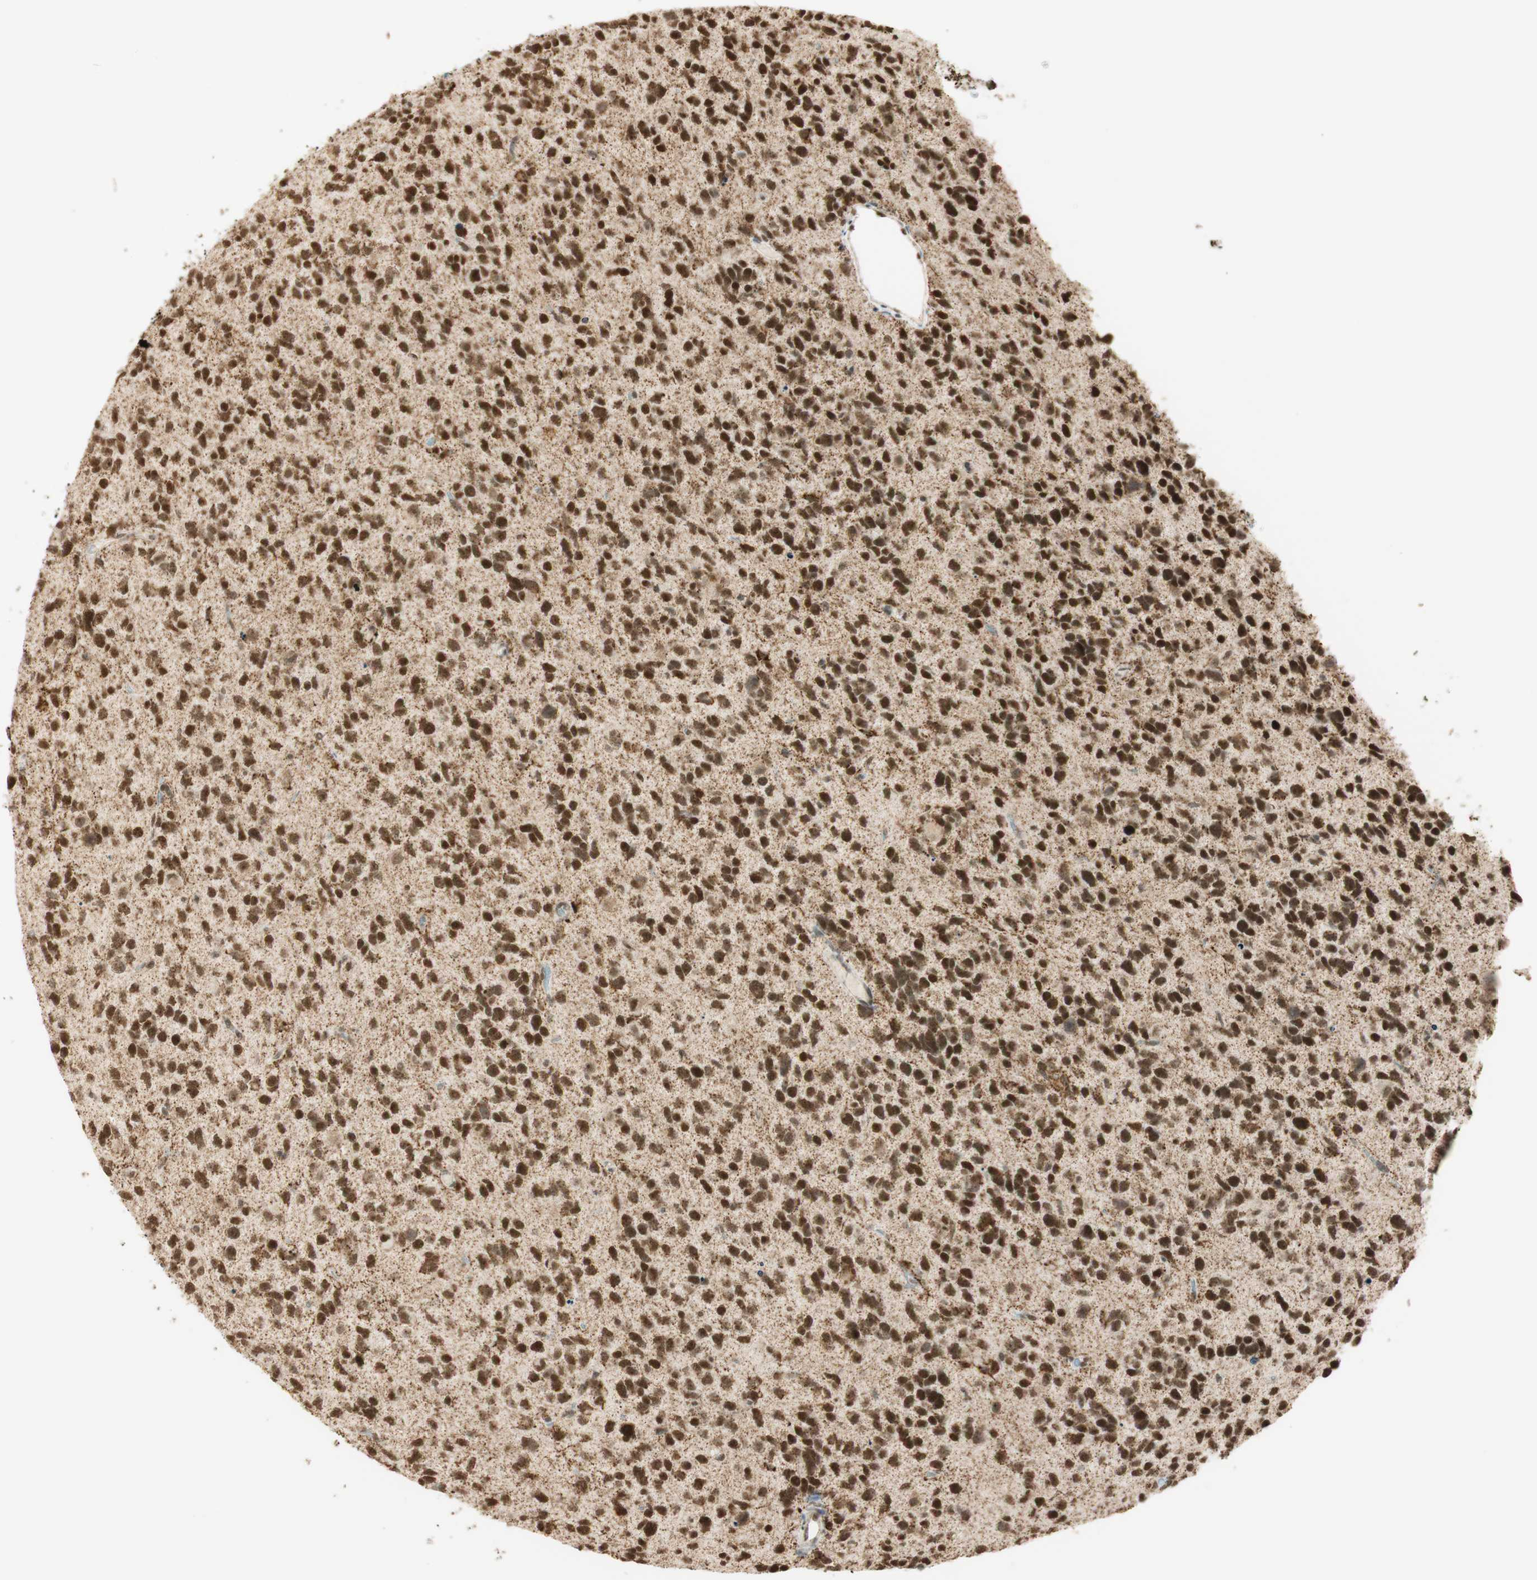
{"staining": {"intensity": "strong", "quantity": ">75%", "location": "nuclear"}, "tissue": "glioma", "cell_type": "Tumor cells", "image_type": "cancer", "snomed": [{"axis": "morphology", "description": "Glioma, malignant, High grade"}, {"axis": "topography", "description": "Brain"}], "caption": "Immunohistochemistry image of neoplastic tissue: human malignant glioma (high-grade) stained using immunohistochemistry (IHC) reveals high levels of strong protein expression localized specifically in the nuclear of tumor cells, appearing as a nuclear brown color.", "gene": "ZNF782", "patient": {"sex": "female", "age": 58}}